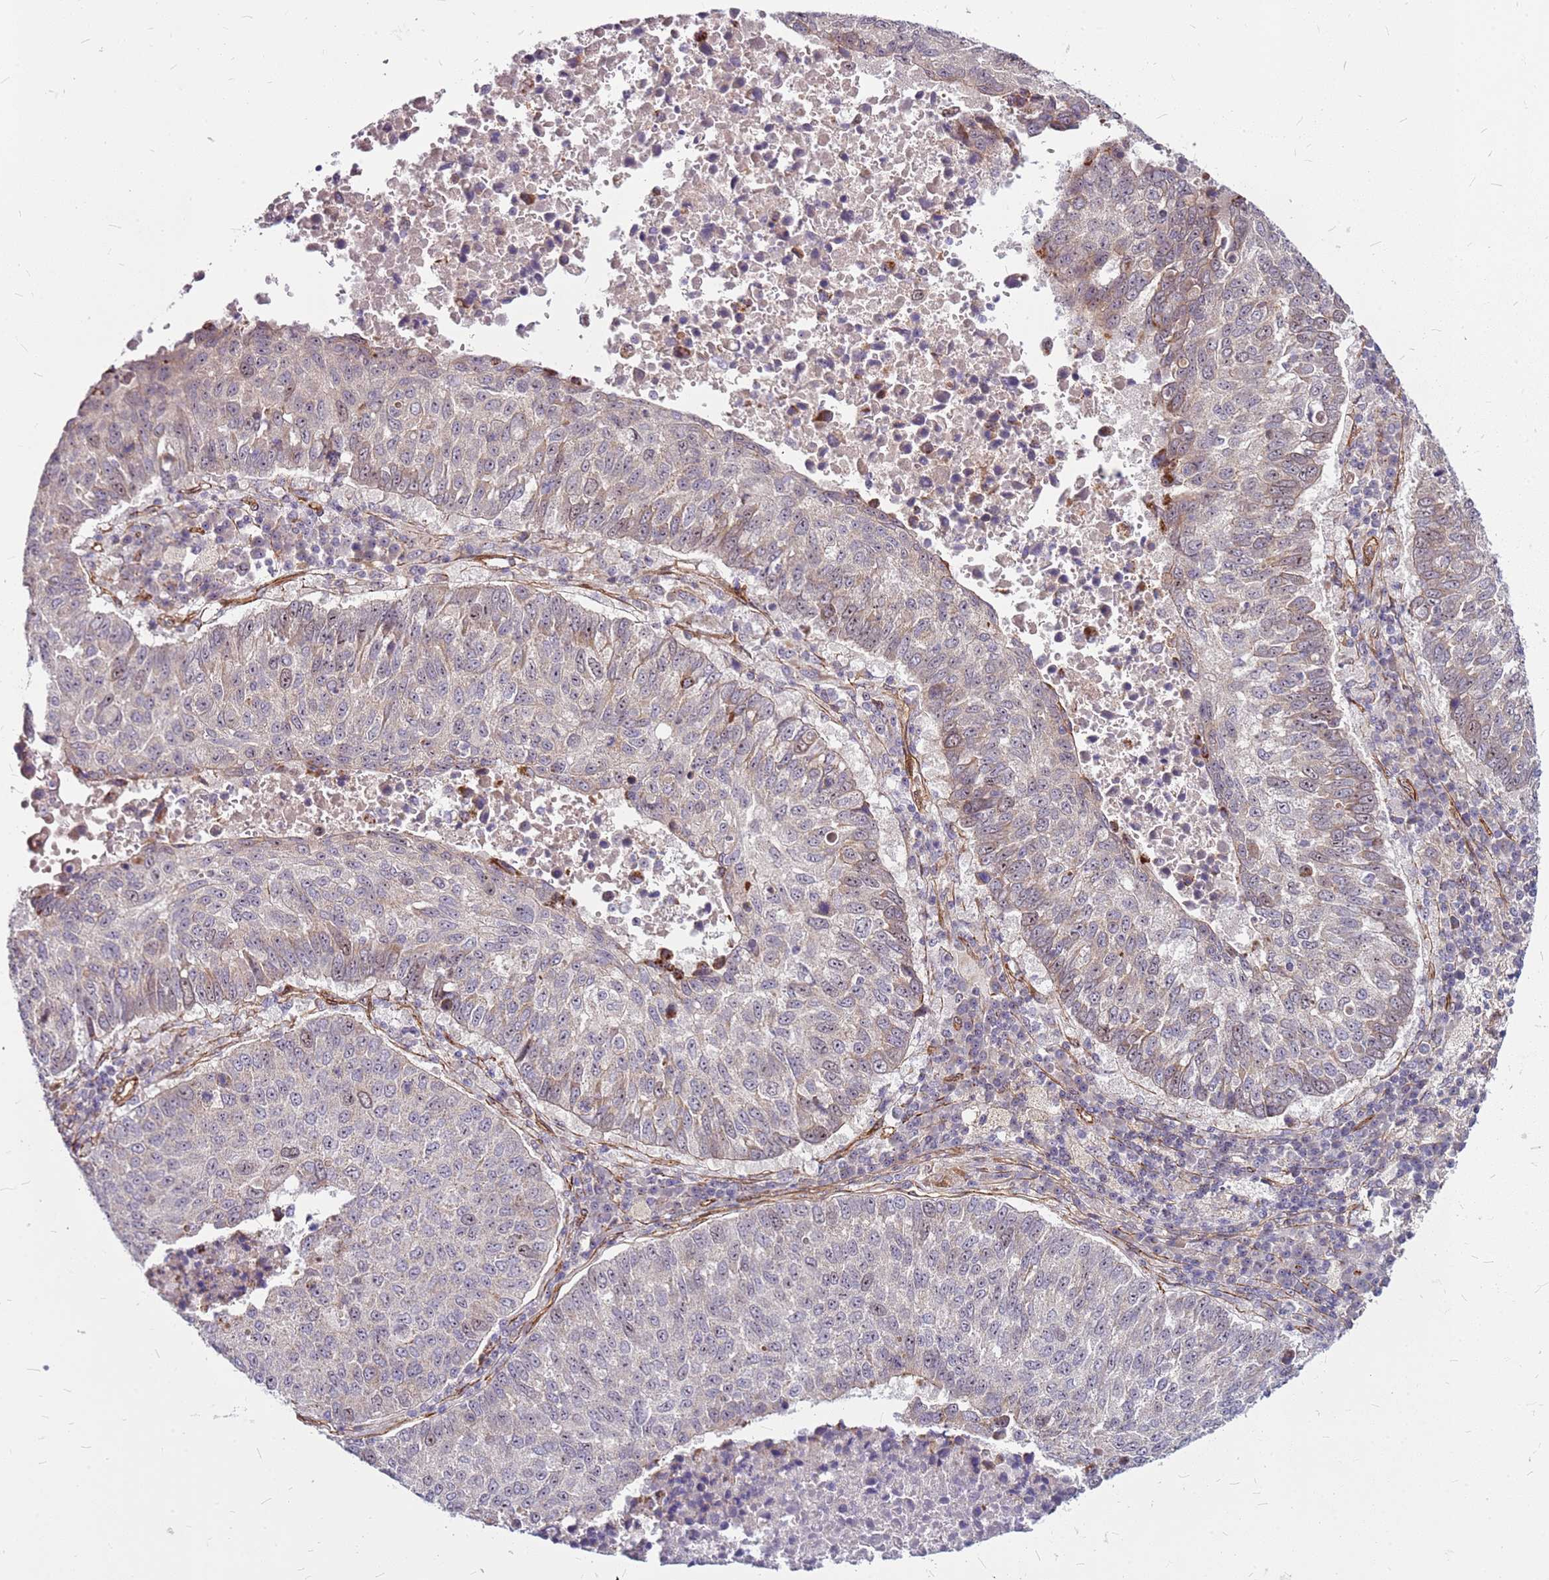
{"staining": {"intensity": "weak", "quantity": "<25%", "location": "cytoplasmic/membranous"}, "tissue": "lung cancer", "cell_type": "Tumor cells", "image_type": "cancer", "snomed": [{"axis": "morphology", "description": "Squamous cell carcinoma, NOS"}, {"axis": "topography", "description": "Lung"}], "caption": "Immunohistochemistry (IHC) photomicrograph of neoplastic tissue: lung squamous cell carcinoma stained with DAB (3,3'-diaminobenzidine) exhibits no significant protein expression in tumor cells.", "gene": "TOPAZ1", "patient": {"sex": "male", "age": 73}}